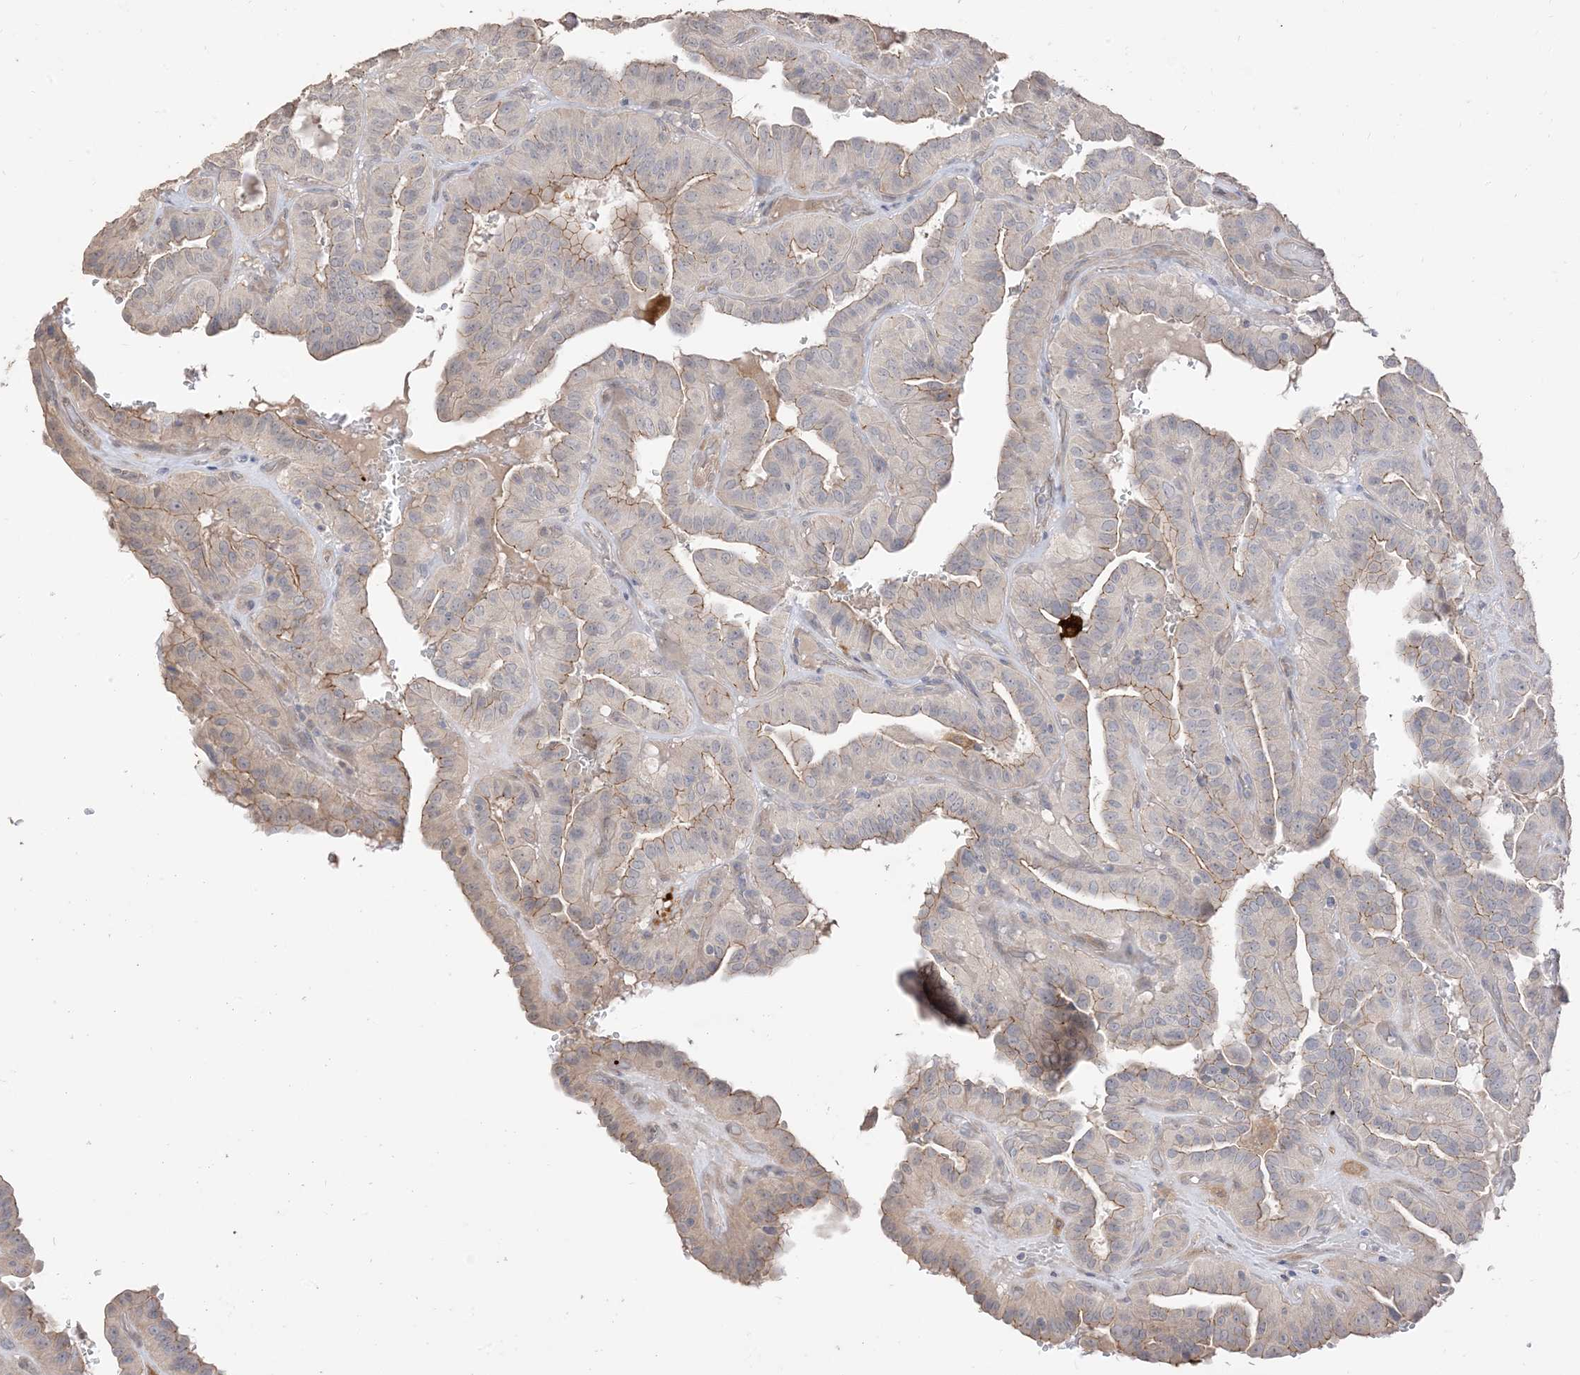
{"staining": {"intensity": "moderate", "quantity": "25%-75%", "location": "cytoplasmic/membranous"}, "tissue": "thyroid cancer", "cell_type": "Tumor cells", "image_type": "cancer", "snomed": [{"axis": "morphology", "description": "Papillary adenocarcinoma, NOS"}, {"axis": "topography", "description": "Thyroid gland"}], "caption": "Immunohistochemistry photomicrograph of neoplastic tissue: papillary adenocarcinoma (thyroid) stained using immunohistochemistry demonstrates medium levels of moderate protein expression localized specifically in the cytoplasmic/membranous of tumor cells, appearing as a cytoplasmic/membranous brown color.", "gene": "RNF175", "patient": {"sex": "male", "age": 77}}